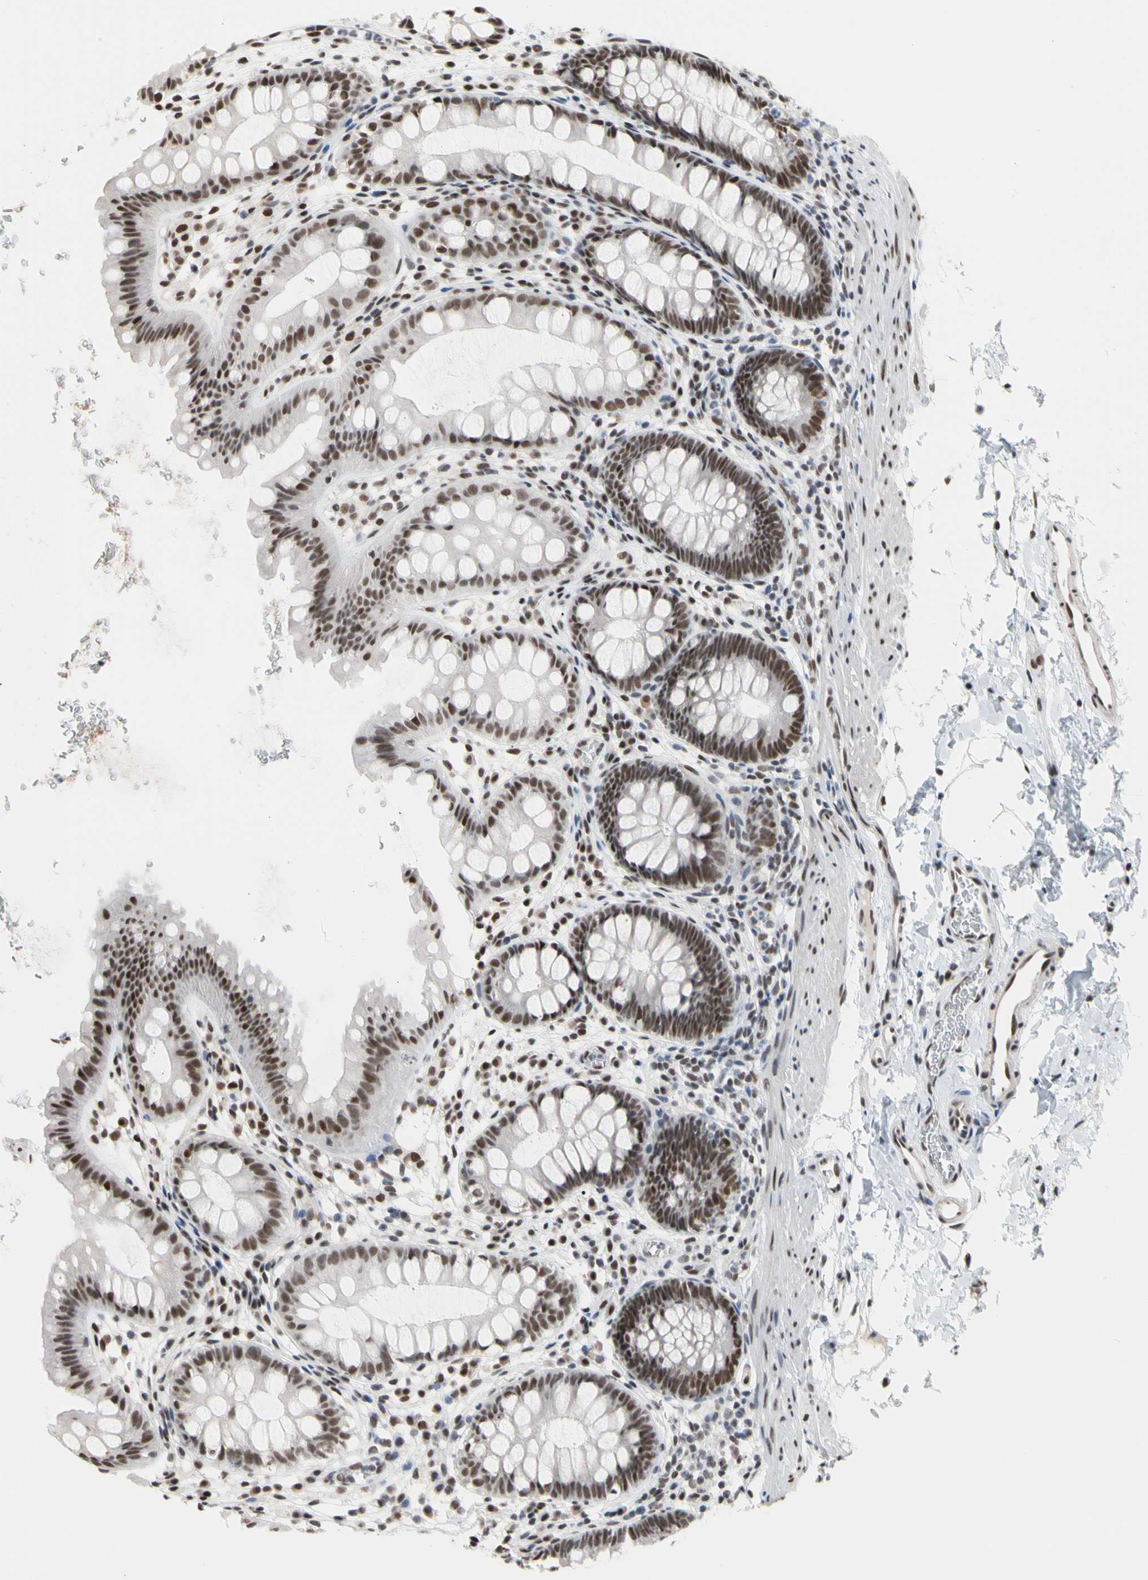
{"staining": {"intensity": "moderate", "quantity": ">75%", "location": "nuclear"}, "tissue": "rectum", "cell_type": "Glandular cells", "image_type": "normal", "snomed": [{"axis": "morphology", "description": "Normal tissue, NOS"}, {"axis": "topography", "description": "Rectum"}], "caption": "Protein expression analysis of benign human rectum reveals moderate nuclear positivity in about >75% of glandular cells. Ihc stains the protein in brown and the nuclei are stained blue.", "gene": "FAM98B", "patient": {"sex": "female", "age": 24}}